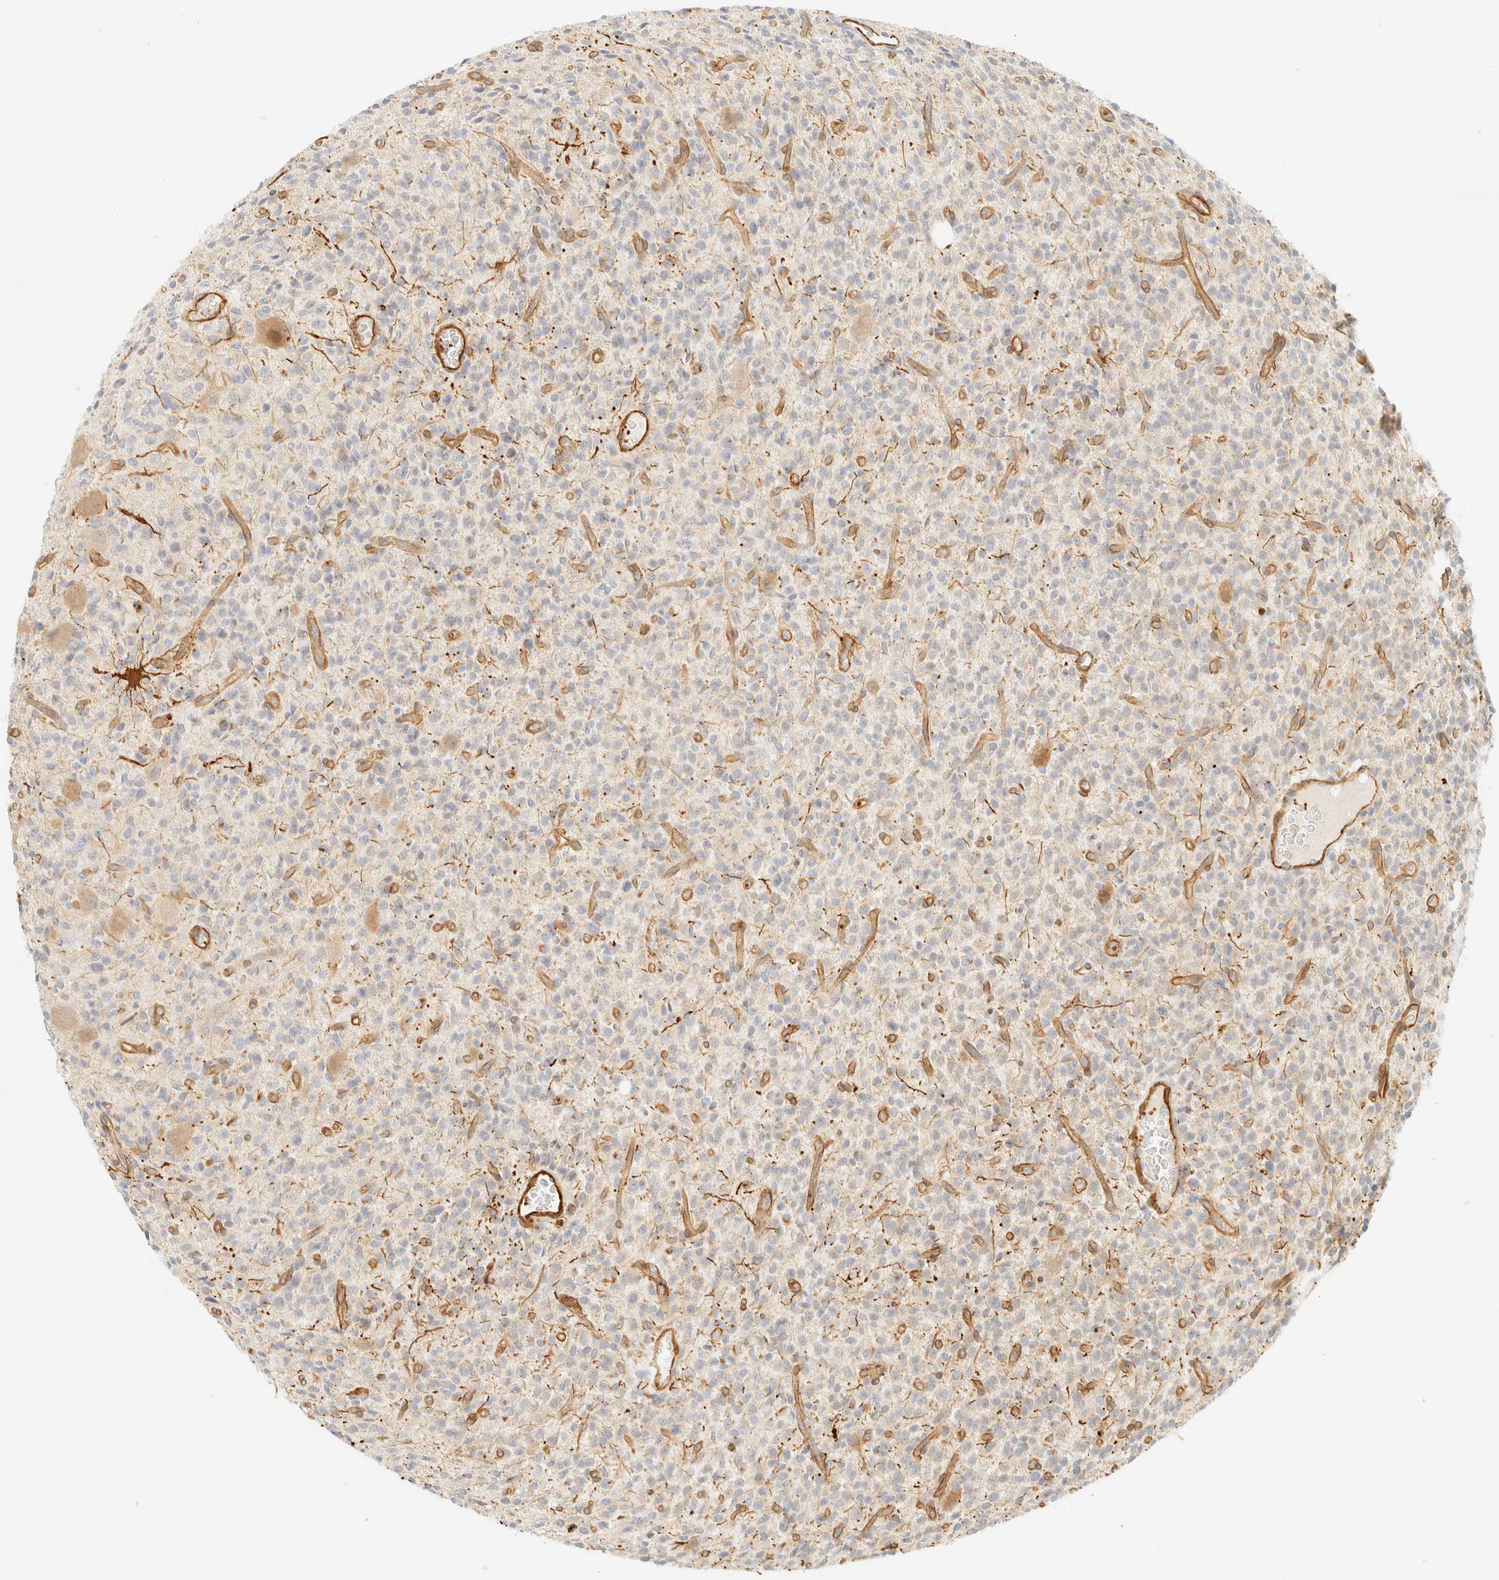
{"staining": {"intensity": "negative", "quantity": "none", "location": "none"}, "tissue": "glioma", "cell_type": "Tumor cells", "image_type": "cancer", "snomed": [{"axis": "morphology", "description": "Glioma, malignant, High grade"}, {"axis": "topography", "description": "Brain"}], "caption": "Immunohistochemistry histopathology image of malignant glioma (high-grade) stained for a protein (brown), which exhibits no positivity in tumor cells.", "gene": "OTOP2", "patient": {"sex": "male", "age": 34}}